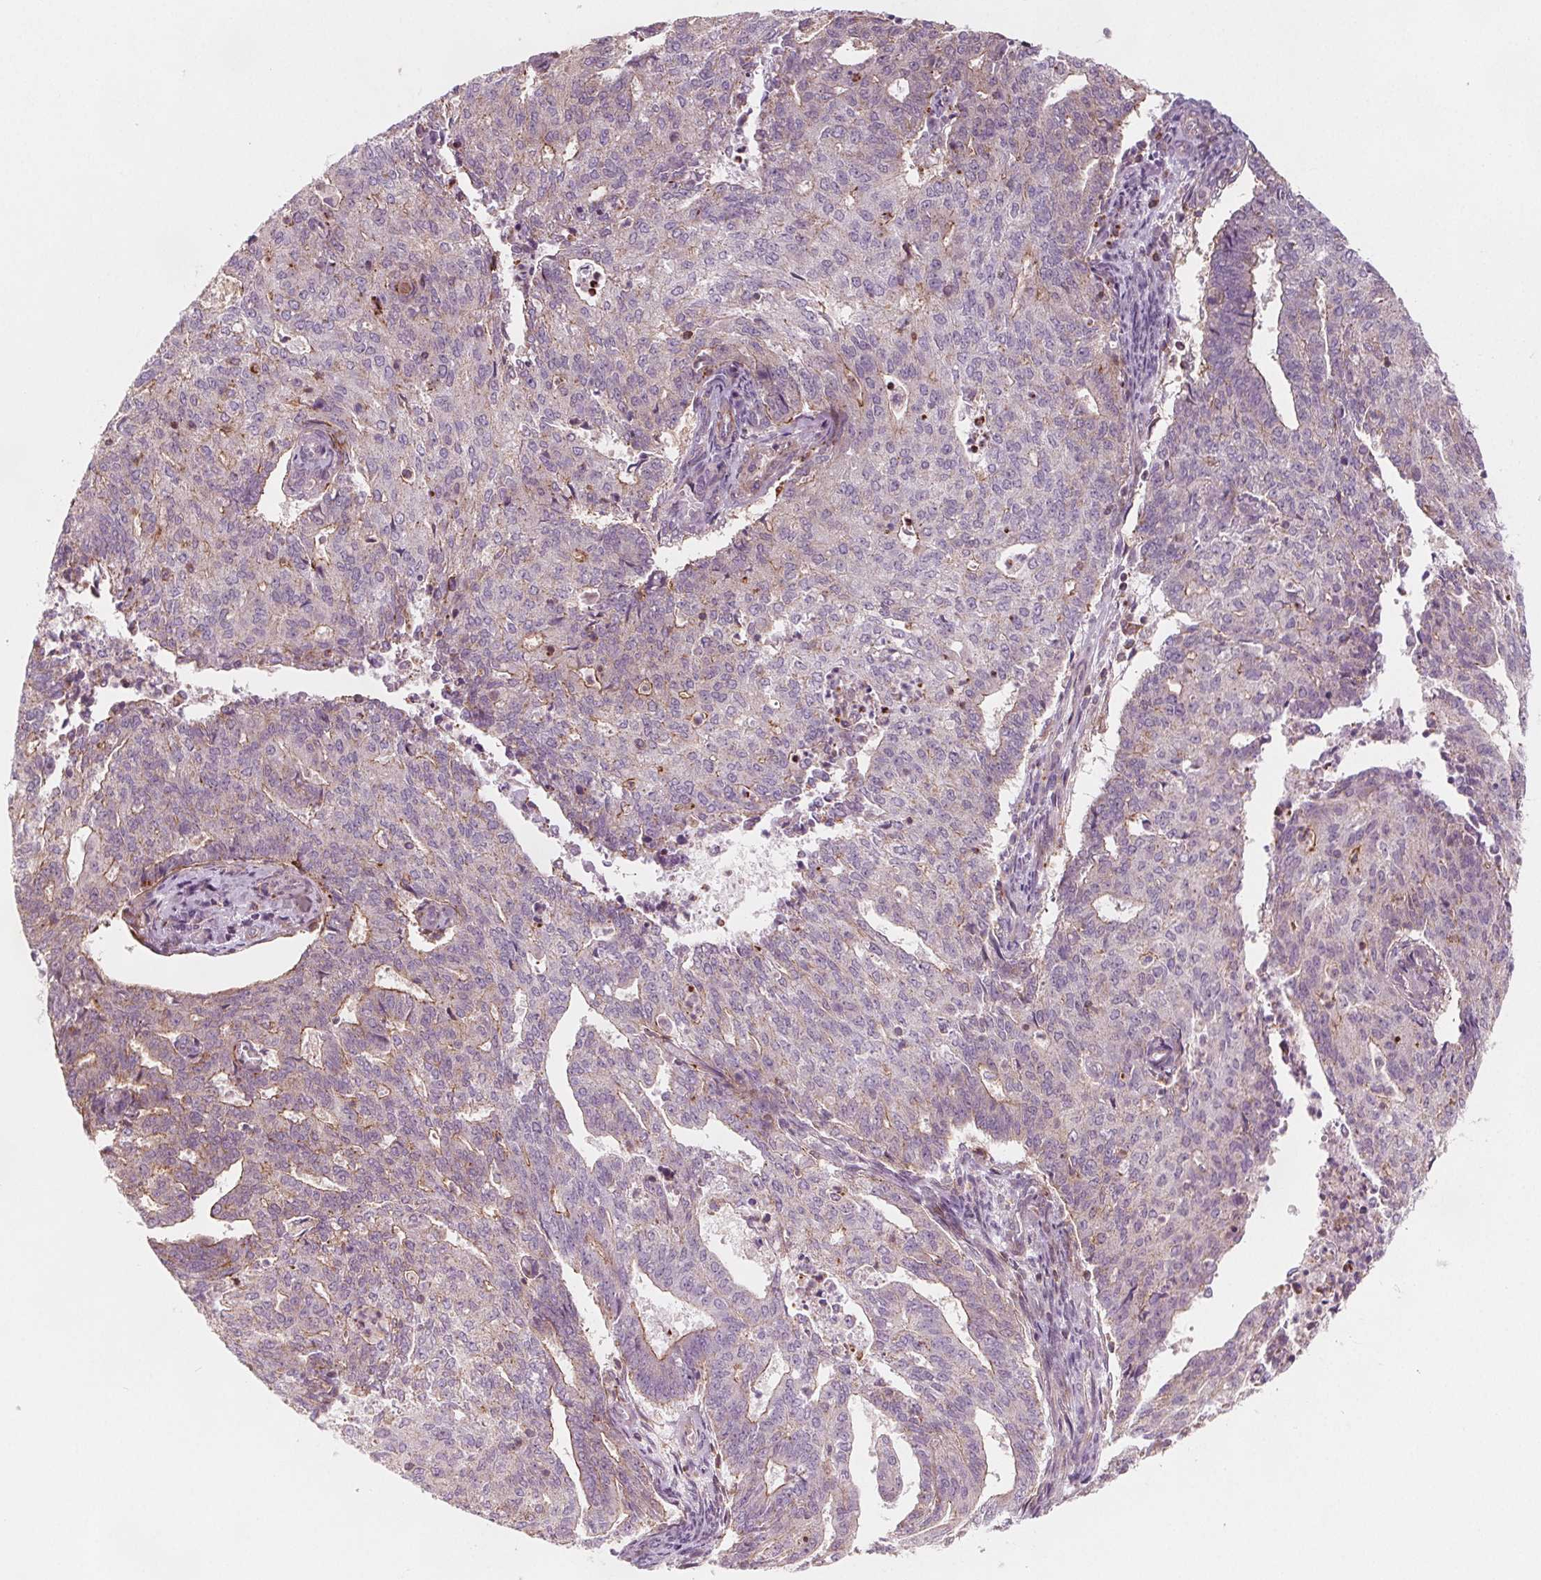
{"staining": {"intensity": "negative", "quantity": "none", "location": "none"}, "tissue": "endometrial cancer", "cell_type": "Tumor cells", "image_type": "cancer", "snomed": [{"axis": "morphology", "description": "Adenocarcinoma, NOS"}, {"axis": "topography", "description": "Endometrium"}], "caption": "DAB immunohistochemical staining of human adenocarcinoma (endometrial) displays no significant expression in tumor cells.", "gene": "ADAM33", "patient": {"sex": "female", "age": 82}}